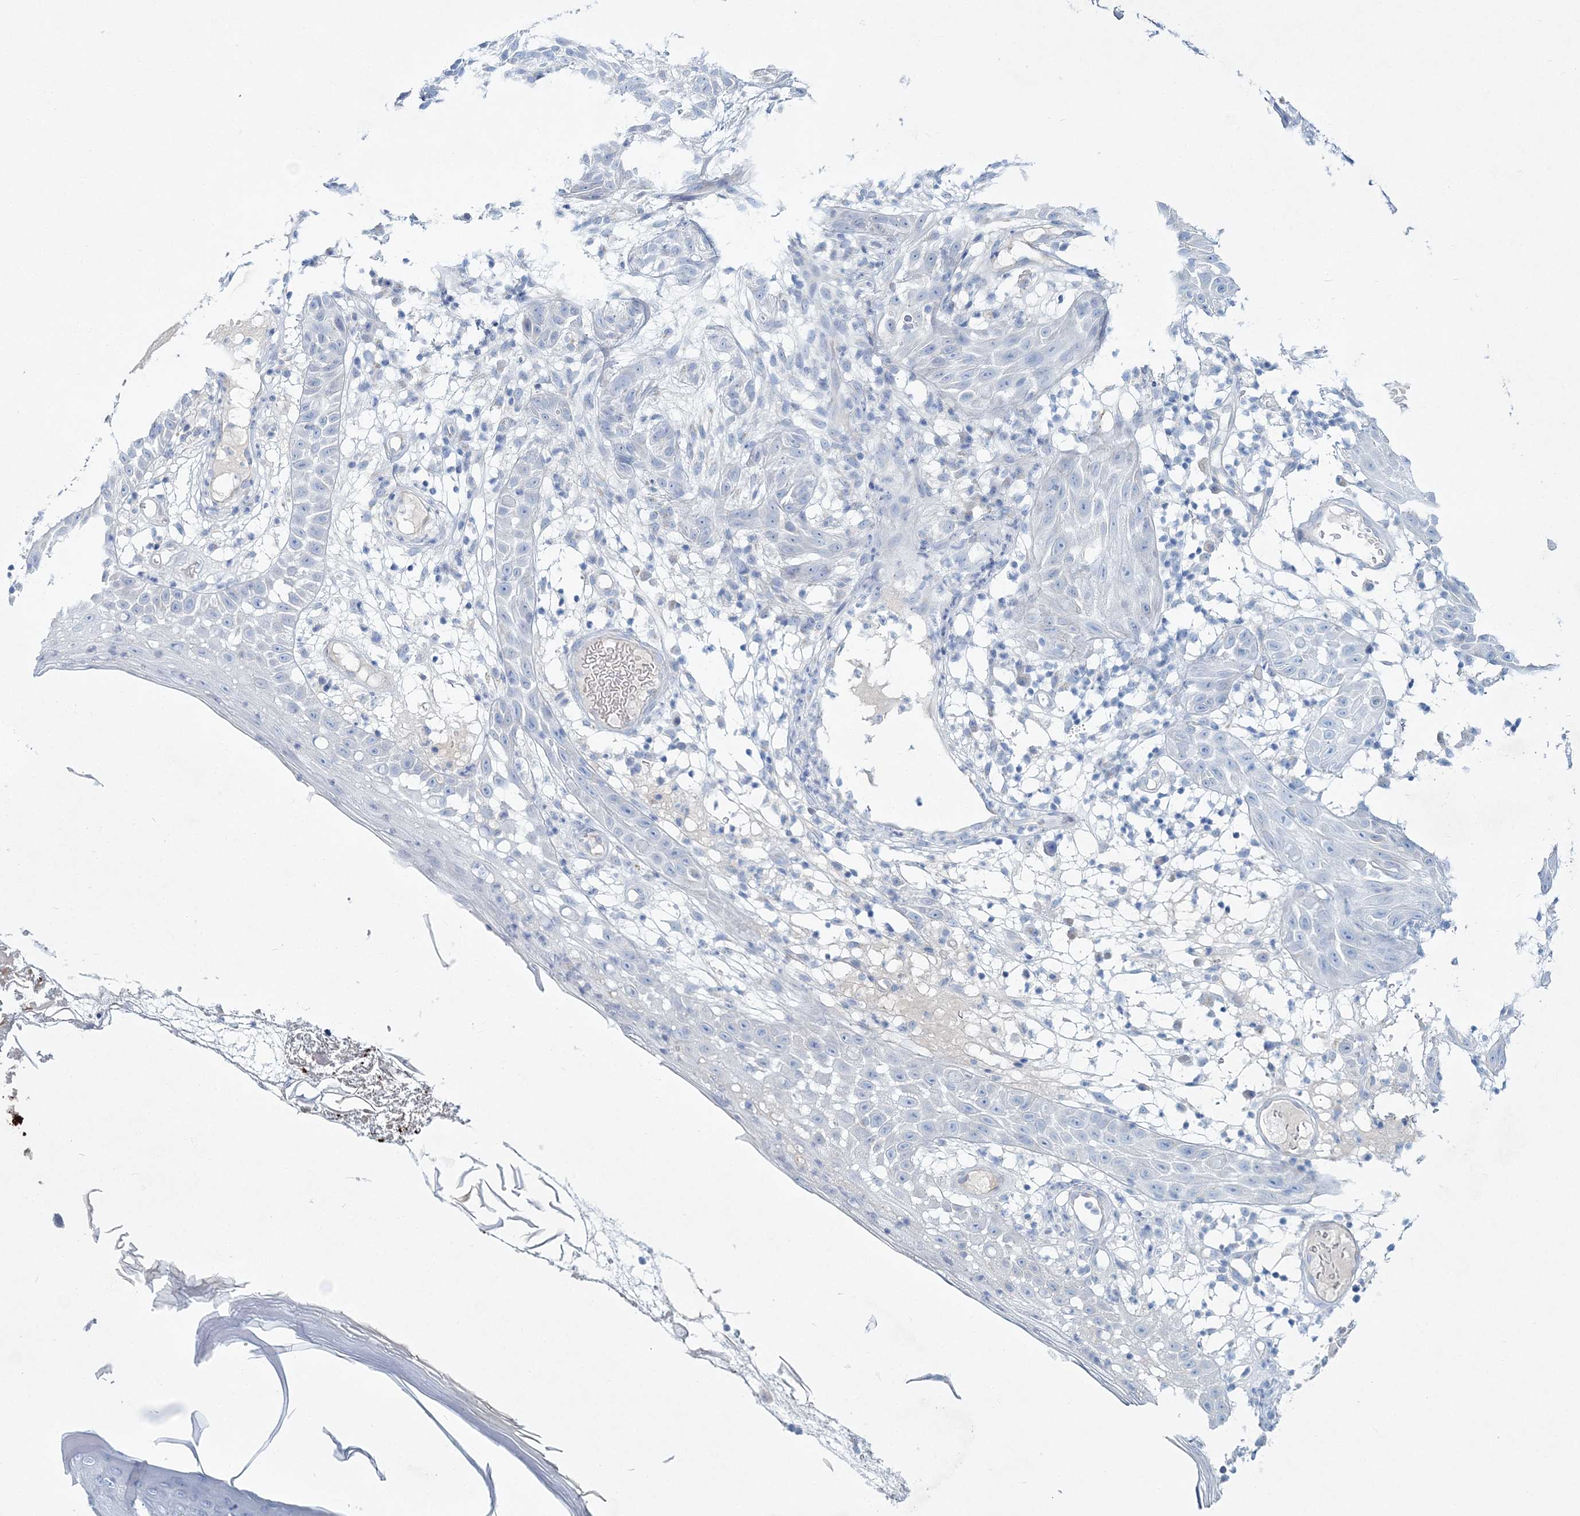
{"staining": {"intensity": "negative", "quantity": "none", "location": "none"}, "tissue": "skin cancer", "cell_type": "Tumor cells", "image_type": "cancer", "snomed": [{"axis": "morphology", "description": "Basal cell carcinoma"}, {"axis": "topography", "description": "Skin"}], "caption": "The photomicrograph shows no significant expression in tumor cells of basal cell carcinoma (skin). Nuclei are stained in blue.", "gene": "ADGRL1", "patient": {"sex": "male", "age": 85}}